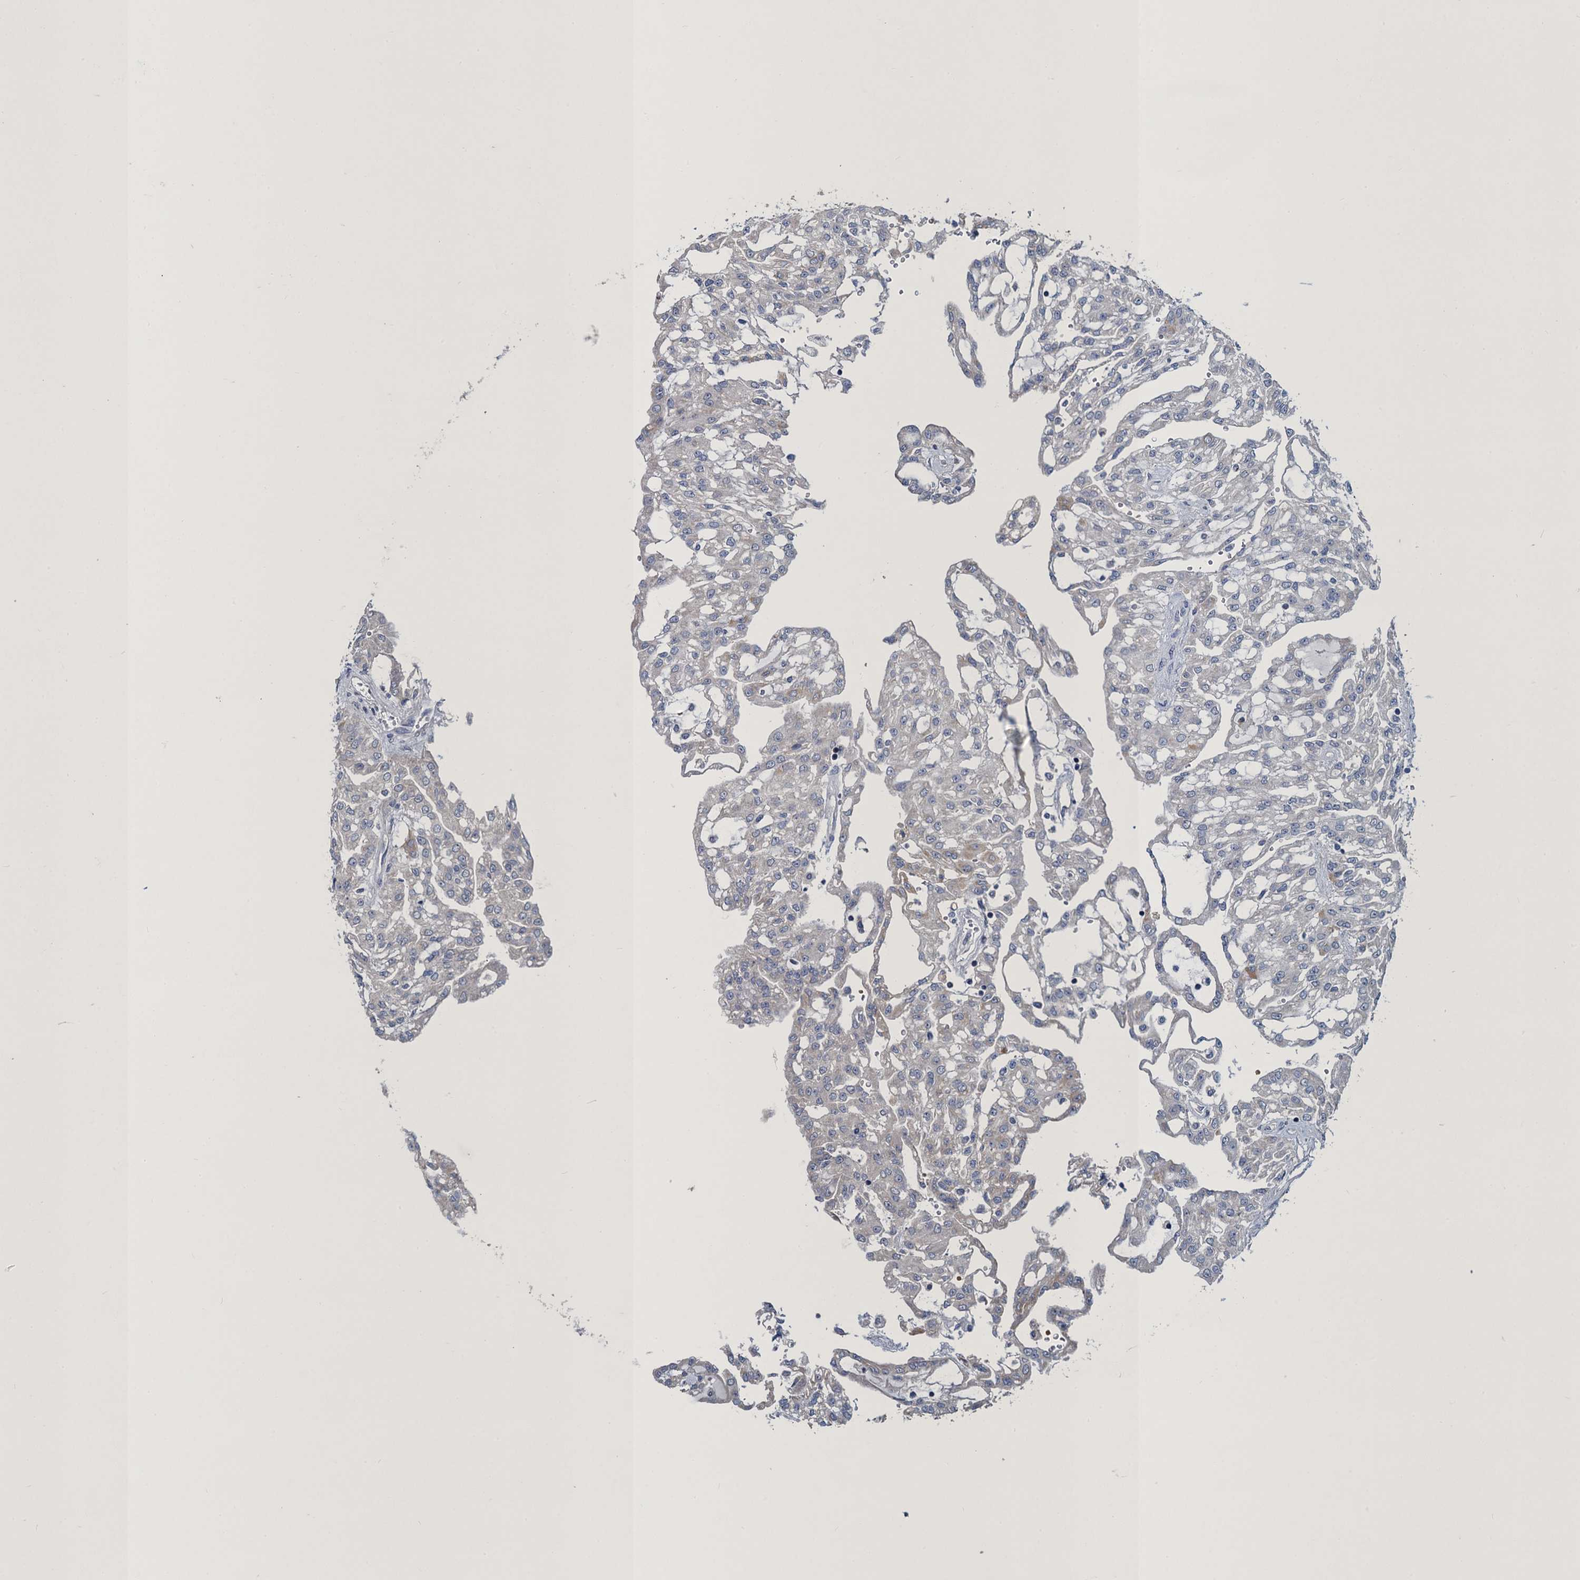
{"staining": {"intensity": "negative", "quantity": "none", "location": "none"}, "tissue": "renal cancer", "cell_type": "Tumor cells", "image_type": "cancer", "snomed": [{"axis": "morphology", "description": "Adenocarcinoma, NOS"}, {"axis": "topography", "description": "Kidney"}], "caption": "High magnification brightfield microscopy of adenocarcinoma (renal) stained with DAB (3,3'-diaminobenzidine) (brown) and counterstained with hematoxylin (blue): tumor cells show no significant positivity.", "gene": "ATOSA", "patient": {"sex": "male", "age": 63}}